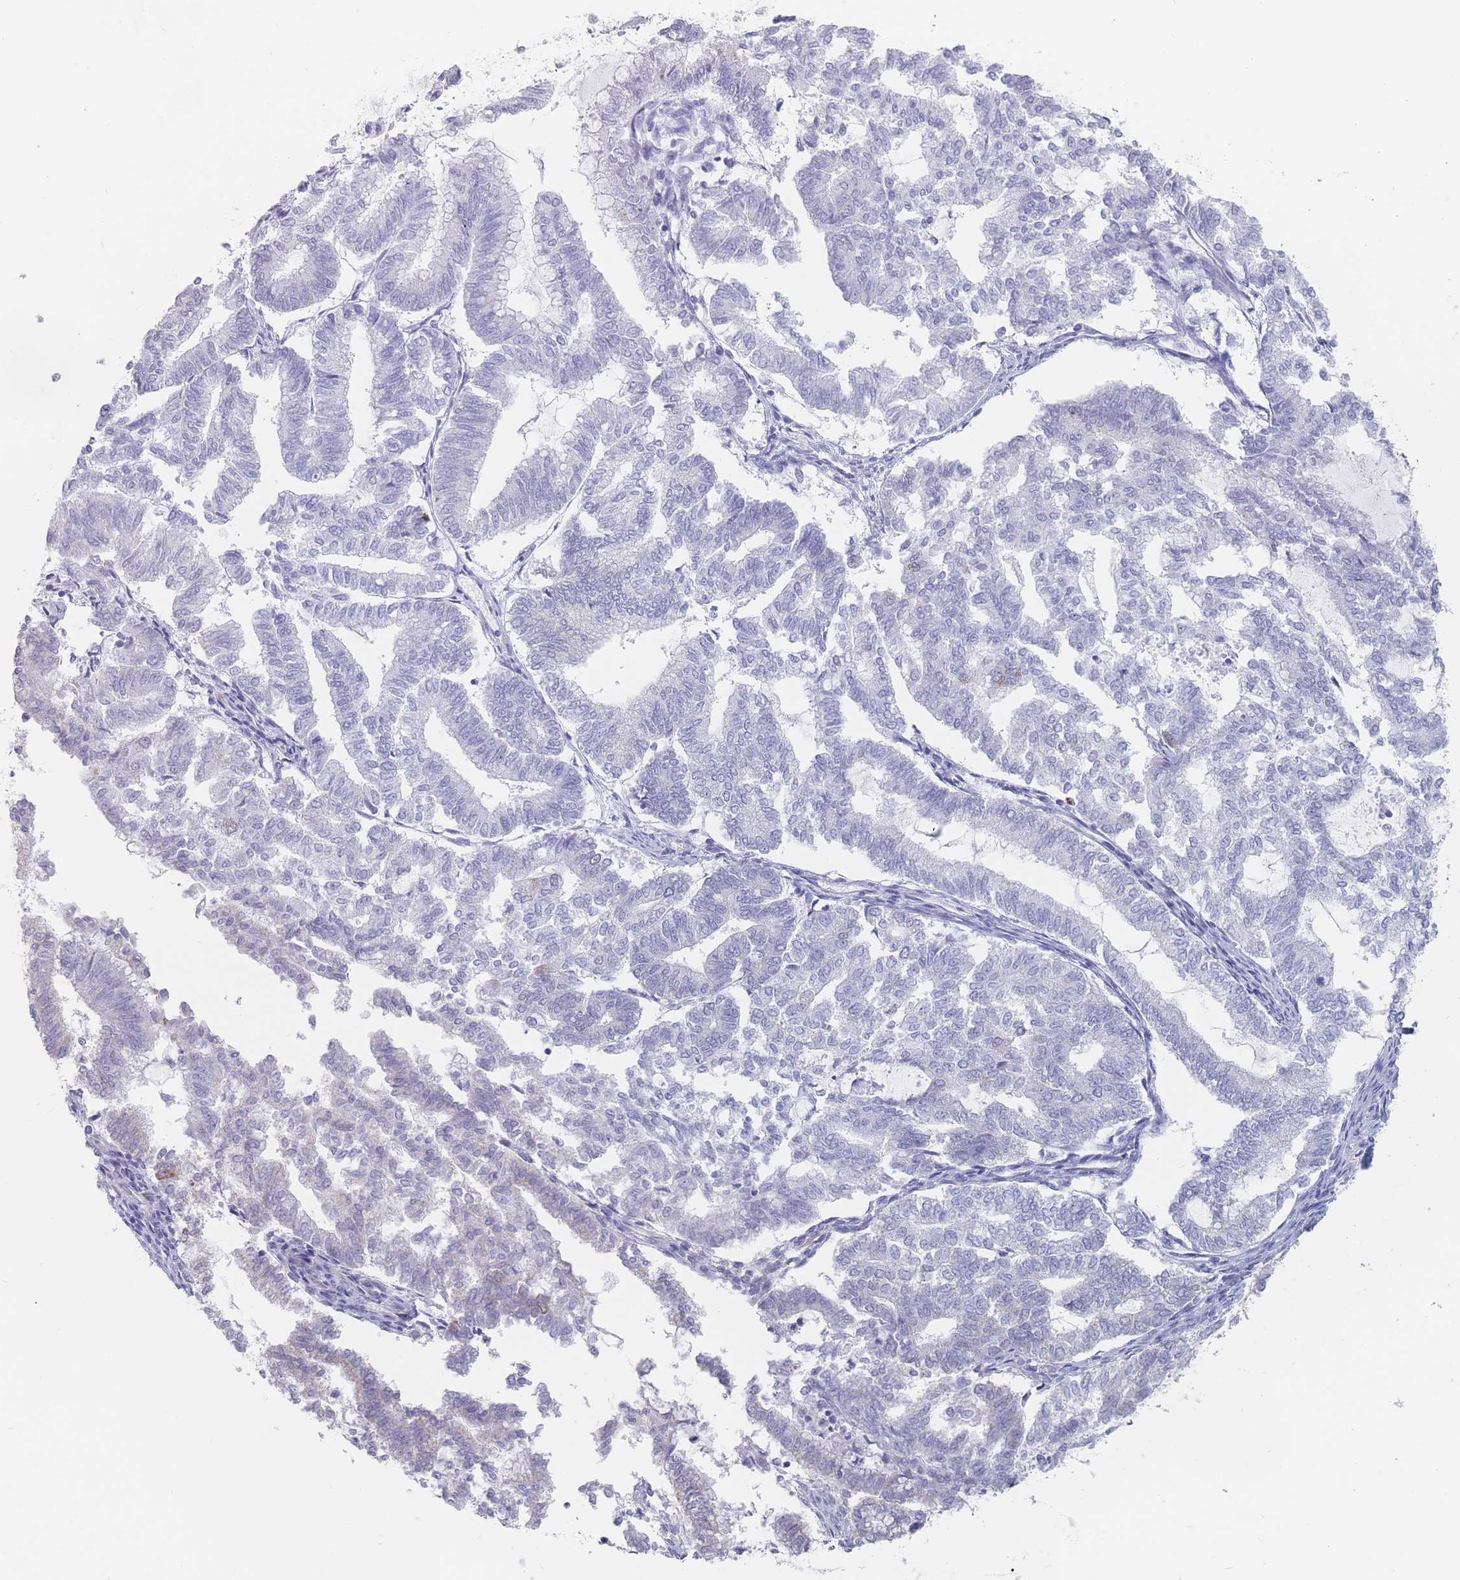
{"staining": {"intensity": "negative", "quantity": "none", "location": "none"}, "tissue": "endometrial cancer", "cell_type": "Tumor cells", "image_type": "cancer", "snomed": [{"axis": "morphology", "description": "Adenocarcinoma, NOS"}, {"axis": "topography", "description": "Endometrium"}], "caption": "DAB immunohistochemical staining of human adenocarcinoma (endometrial) exhibits no significant expression in tumor cells.", "gene": "MAP1S", "patient": {"sex": "female", "age": 79}}